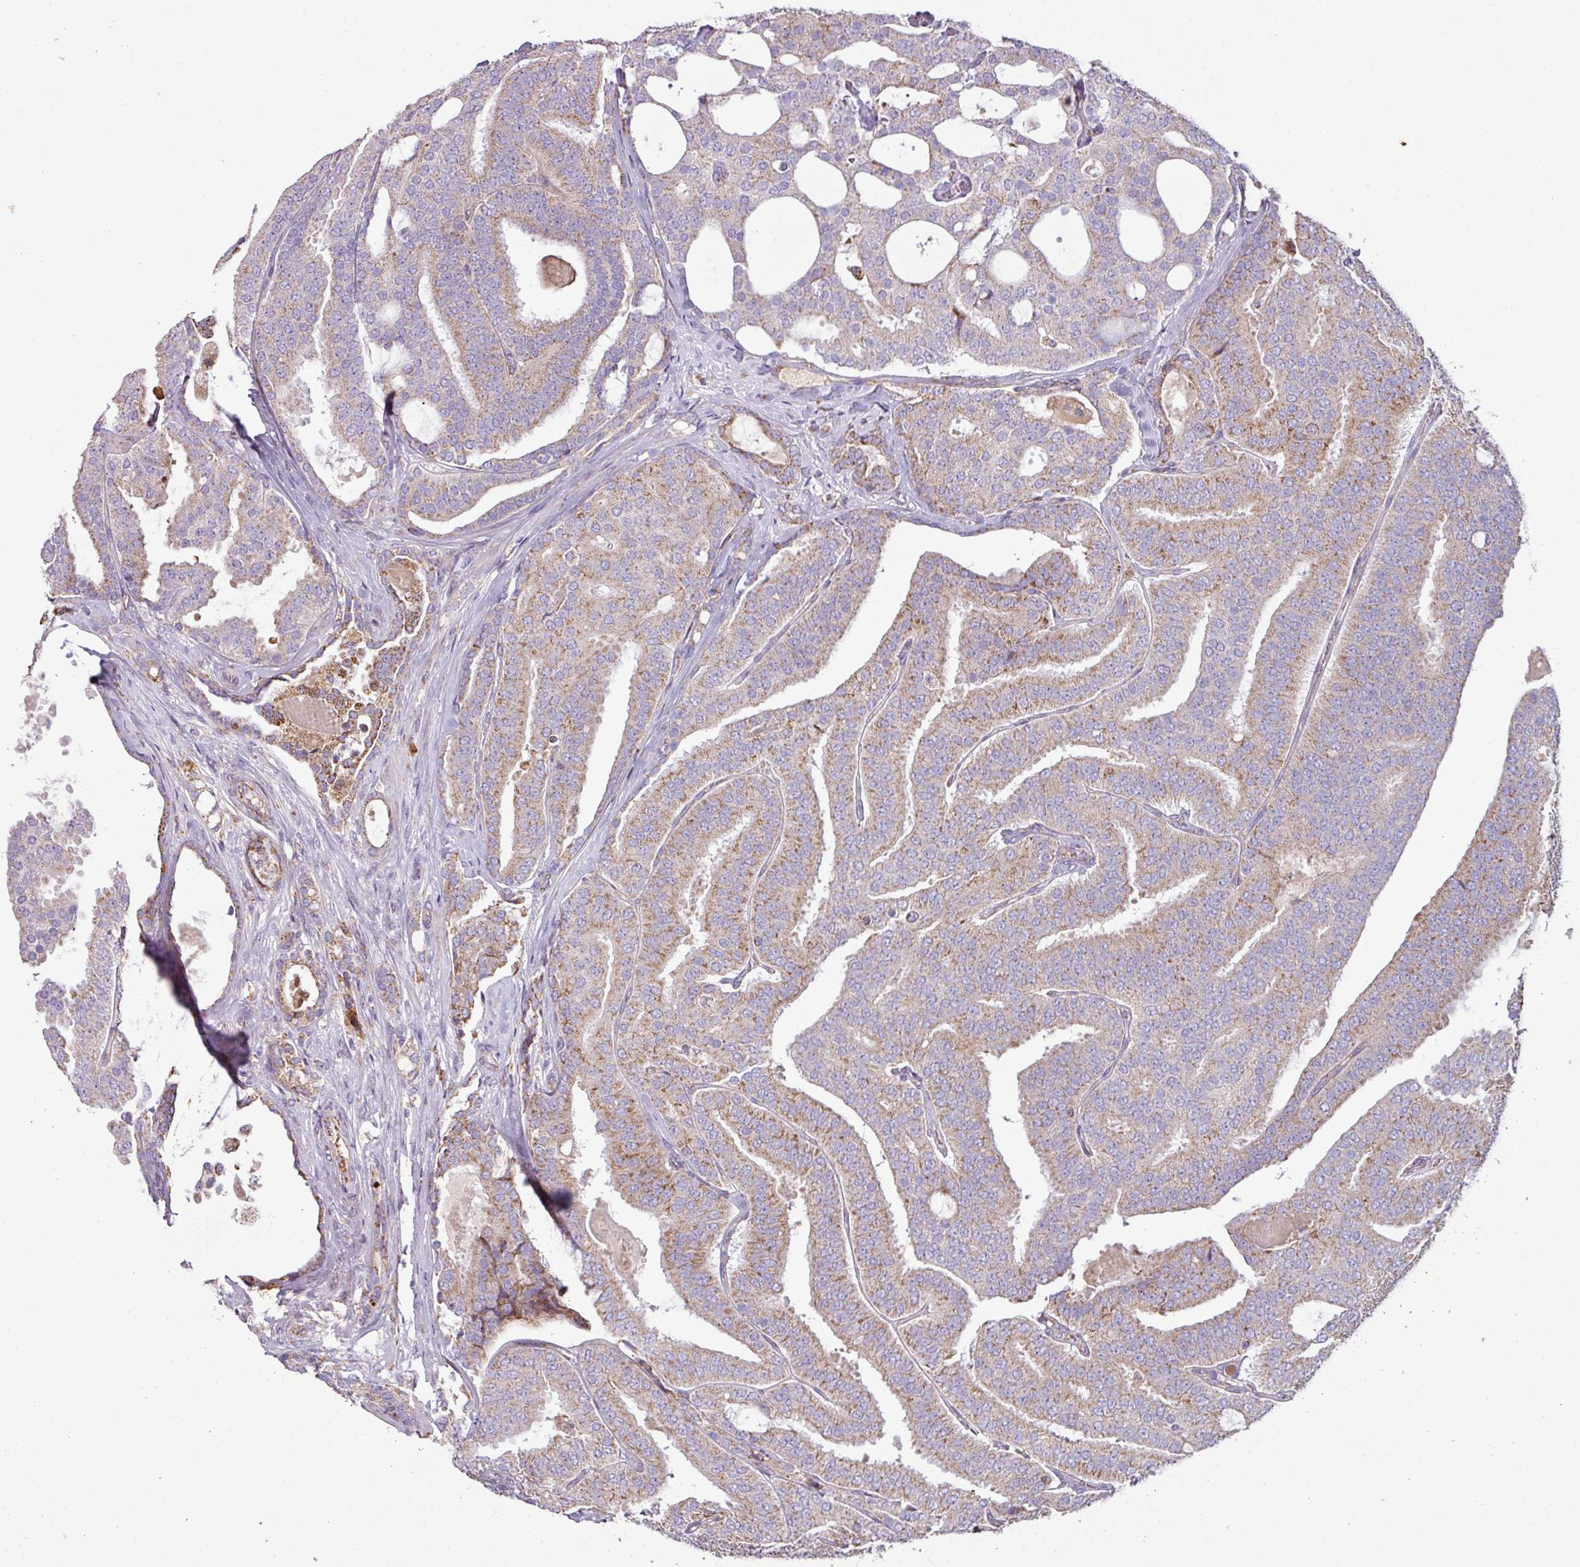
{"staining": {"intensity": "moderate", "quantity": "25%-75%", "location": "cytoplasmic/membranous"}, "tissue": "prostate cancer", "cell_type": "Tumor cells", "image_type": "cancer", "snomed": [{"axis": "morphology", "description": "Adenocarcinoma, High grade"}, {"axis": "topography", "description": "Prostate"}], "caption": "Adenocarcinoma (high-grade) (prostate) stained with immunohistochemistry demonstrates moderate cytoplasmic/membranous positivity in approximately 25%-75% of tumor cells.", "gene": "SQOR", "patient": {"sex": "male", "age": 65}}